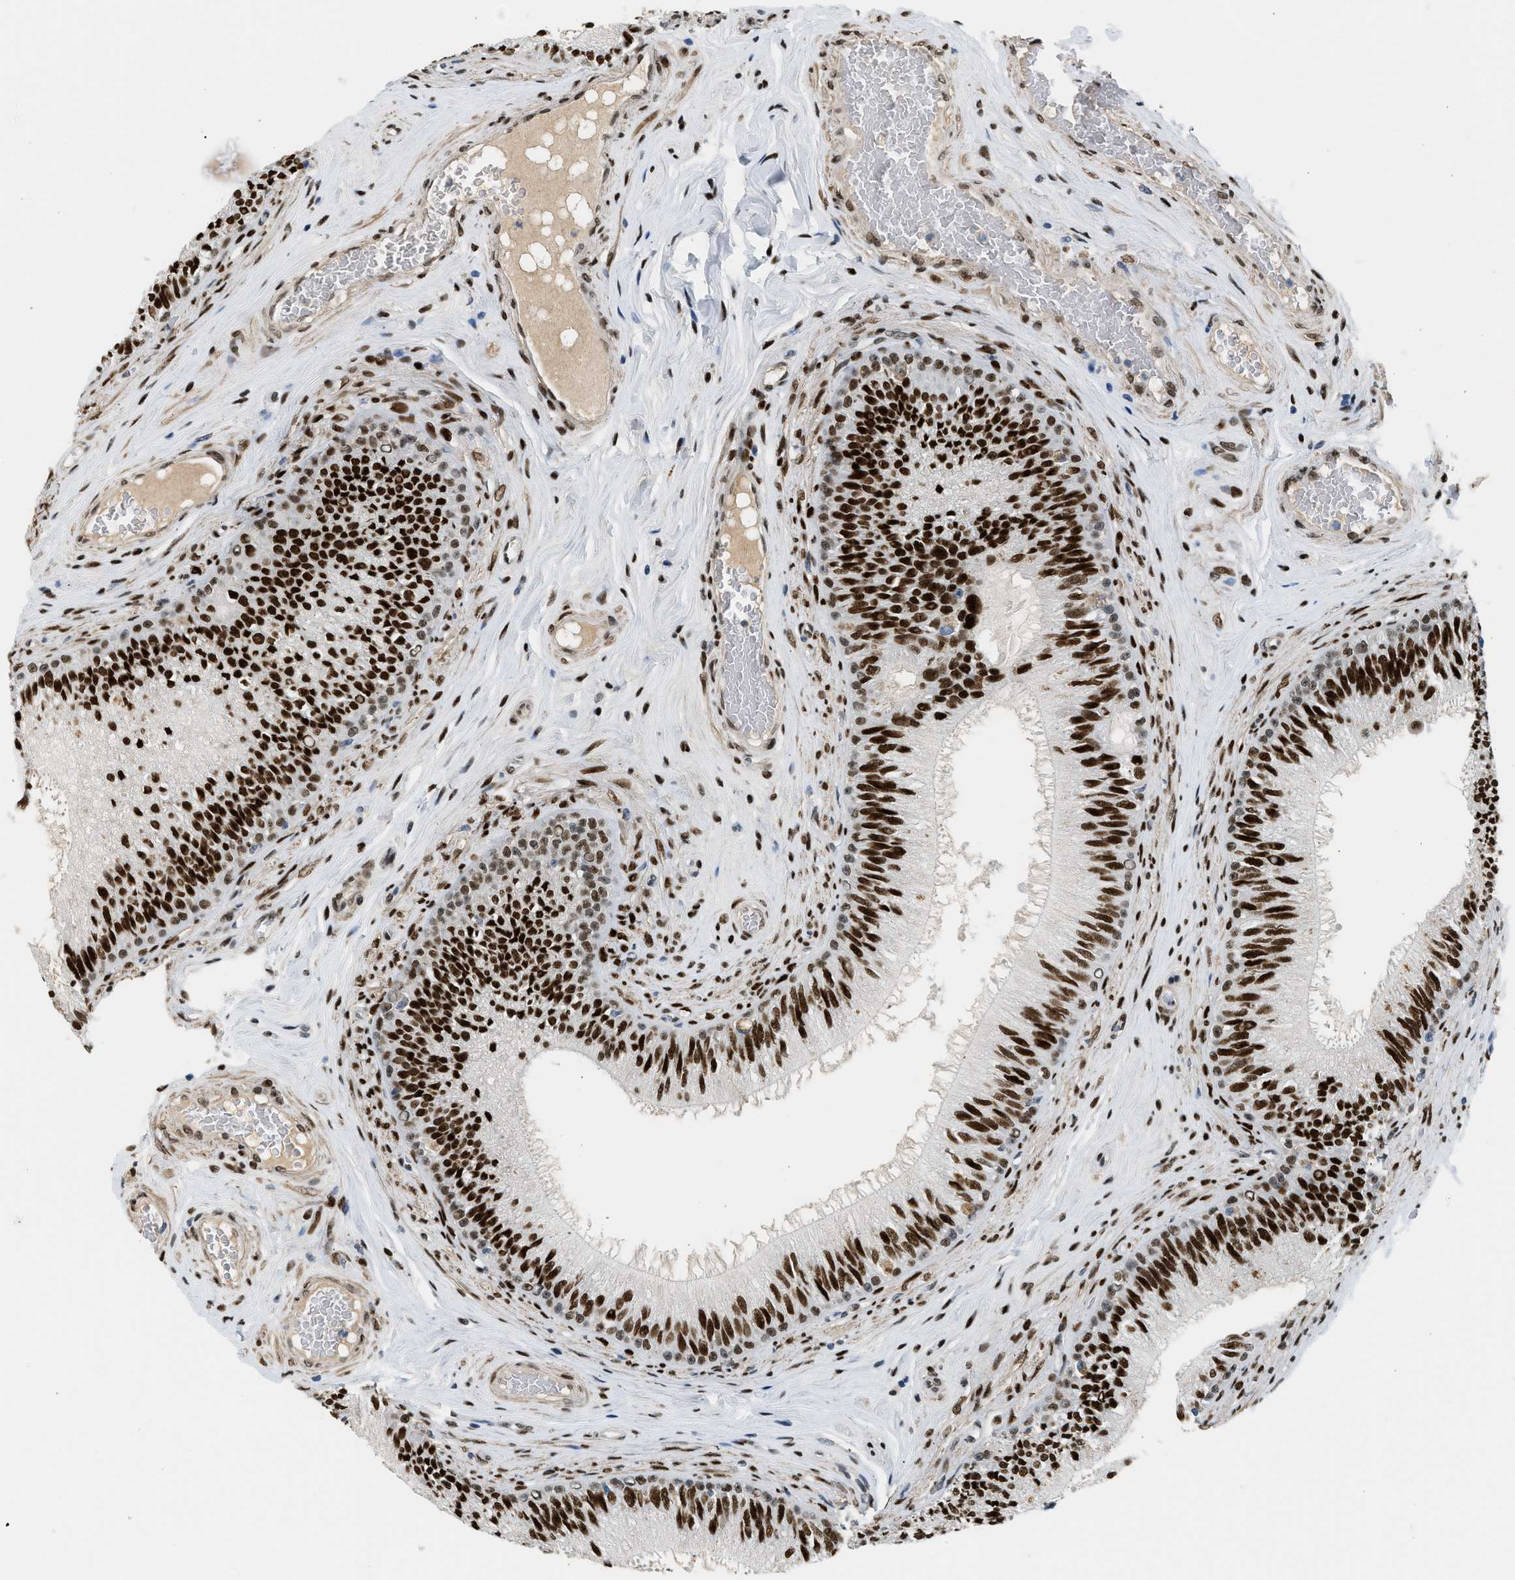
{"staining": {"intensity": "strong", "quantity": ">75%", "location": "nuclear"}, "tissue": "epididymis", "cell_type": "Glandular cells", "image_type": "normal", "snomed": [{"axis": "morphology", "description": "Normal tissue, NOS"}, {"axis": "topography", "description": "Testis"}, {"axis": "topography", "description": "Epididymis"}], "caption": "Immunohistochemistry (IHC) of normal epididymis exhibits high levels of strong nuclear staining in about >75% of glandular cells.", "gene": "ZBTB20", "patient": {"sex": "male", "age": 36}}